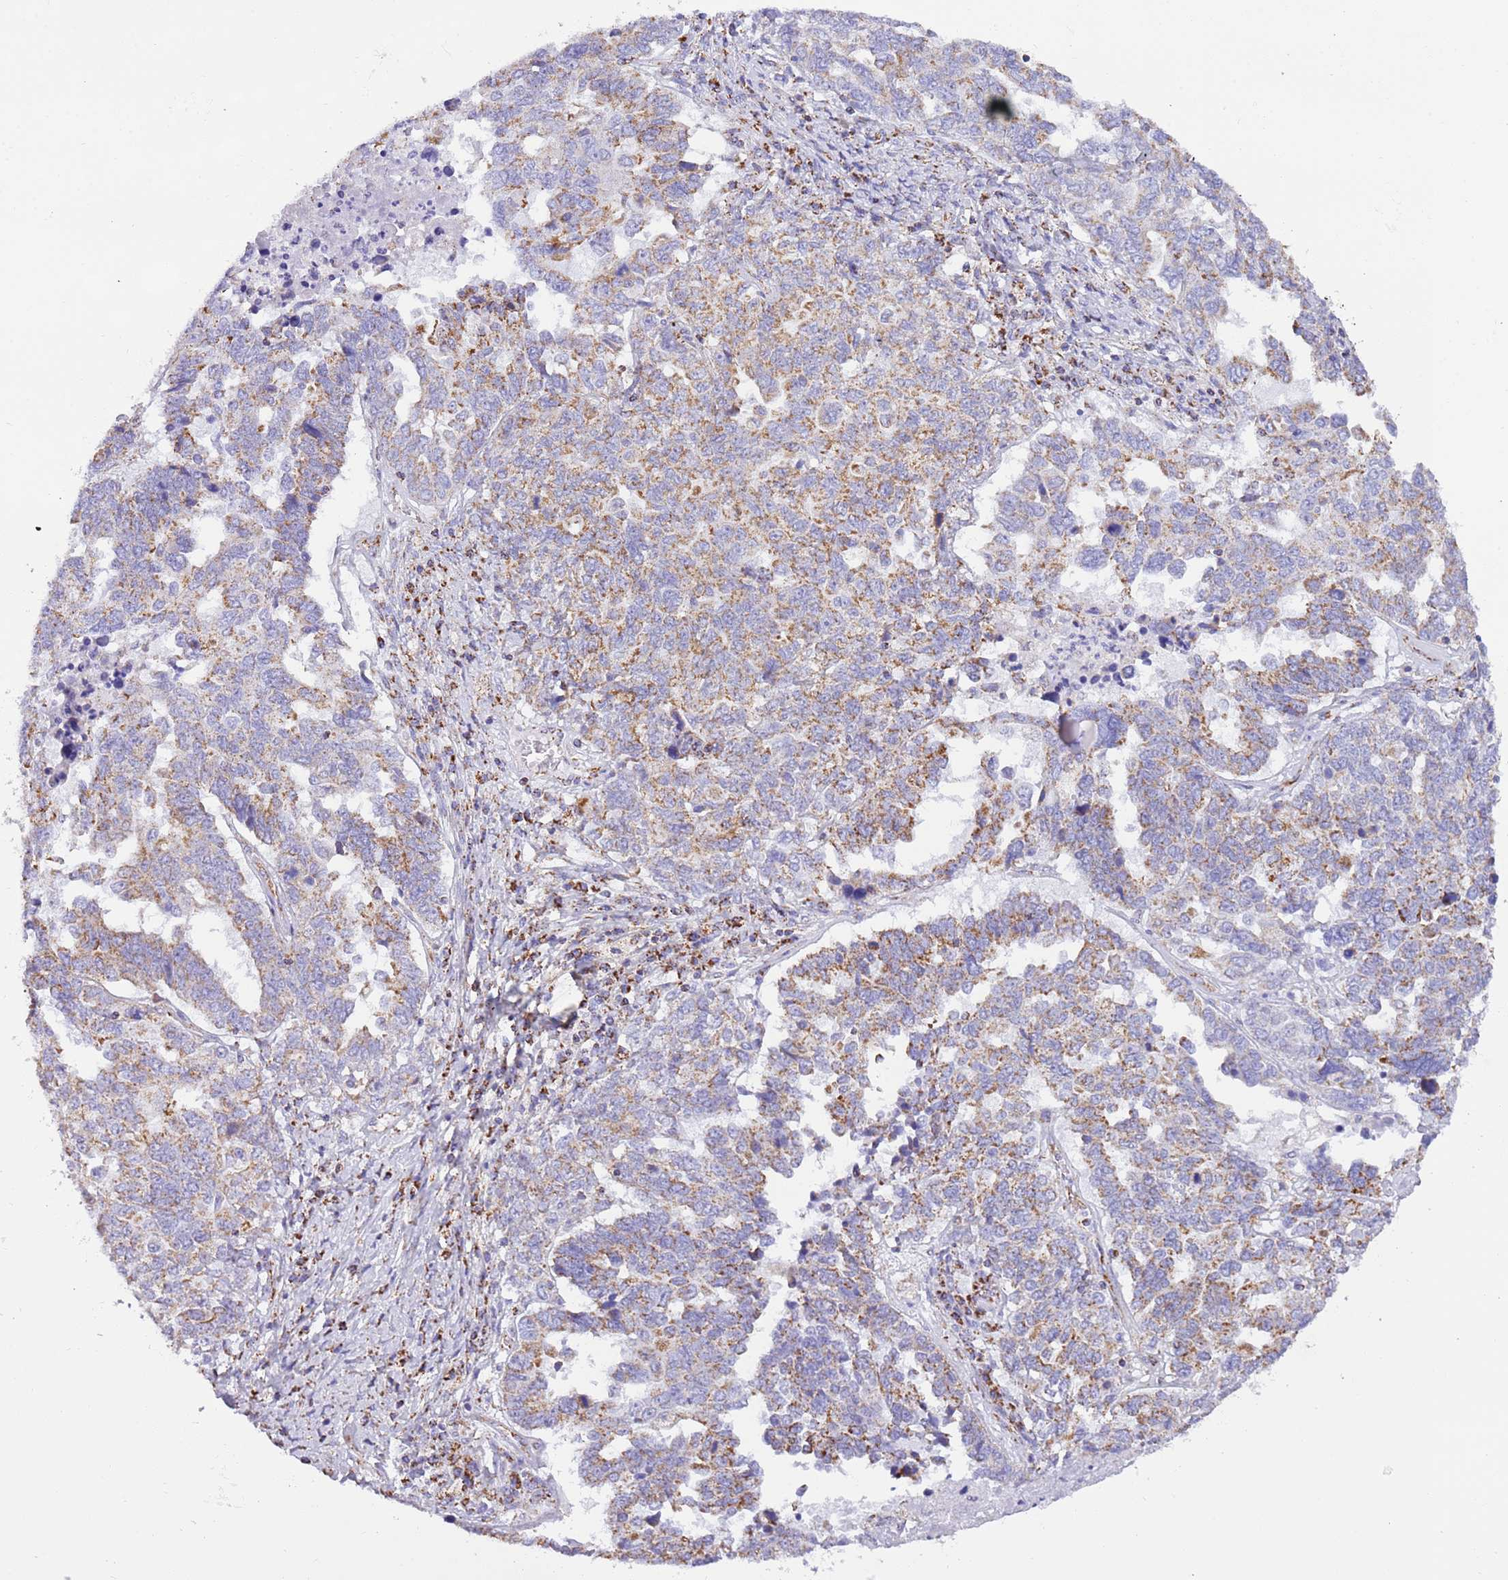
{"staining": {"intensity": "moderate", "quantity": ">75%", "location": "cytoplasmic/membranous"}, "tissue": "ovarian cancer", "cell_type": "Tumor cells", "image_type": "cancer", "snomed": [{"axis": "morphology", "description": "Carcinoma, endometroid"}, {"axis": "topography", "description": "Ovary"}], "caption": "Moderate cytoplasmic/membranous positivity for a protein is identified in approximately >75% of tumor cells of ovarian cancer (endometroid carcinoma) using immunohistochemistry (IHC).", "gene": "SUCLG2", "patient": {"sex": "female", "age": 62}}